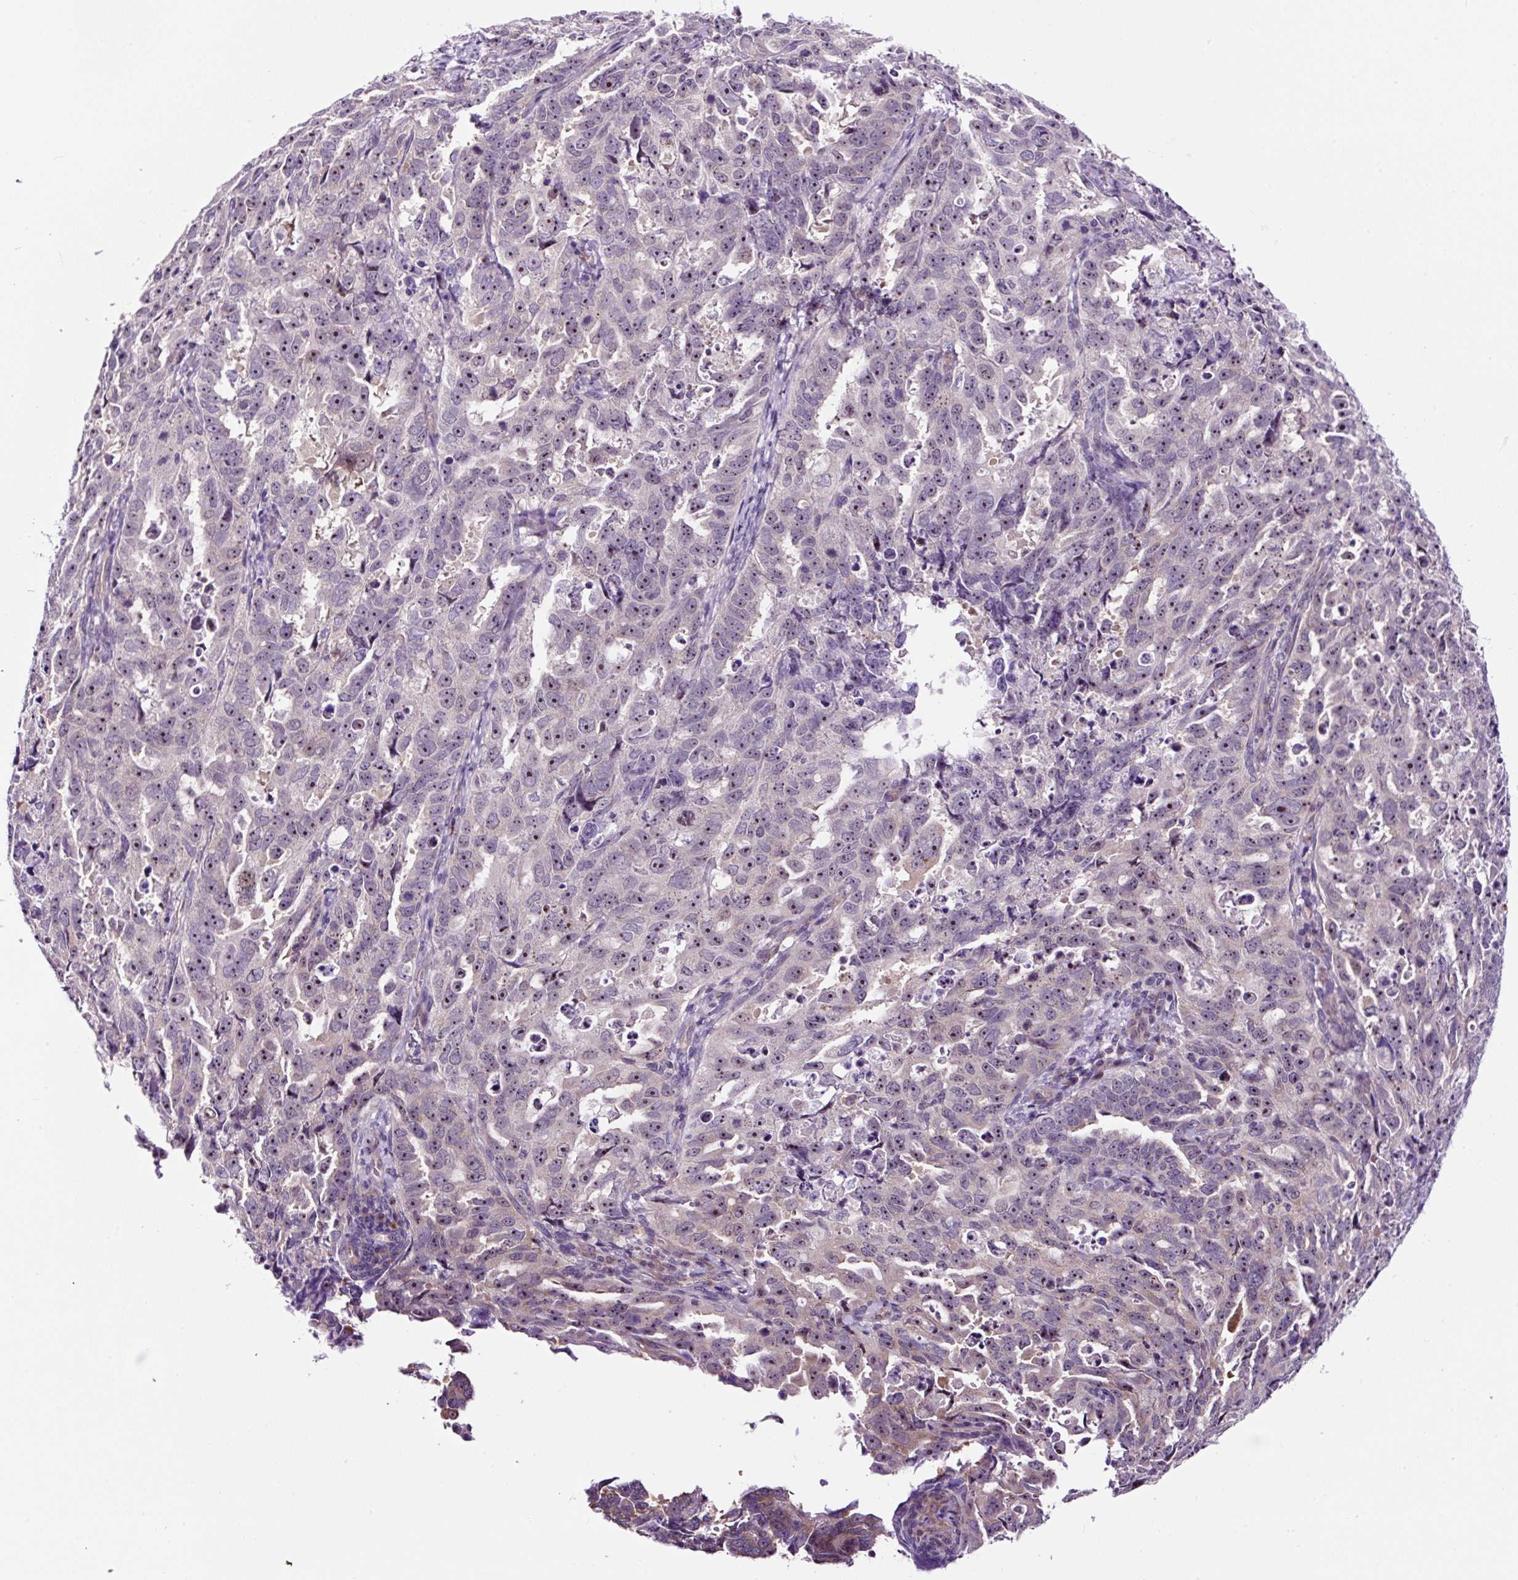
{"staining": {"intensity": "negative", "quantity": "none", "location": "none"}, "tissue": "endometrial cancer", "cell_type": "Tumor cells", "image_type": "cancer", "snomed": [{"axis": "morphology", "description": "Adenocarcinoma, NOS"}, {"axis": "topography", "description": "Endometrium"}], "caption": "Tumor cells show no significant protein expression in endometrial adenocarcinoma.", "gene": "NOM1", "patient": {"sex": "female", "age": 65}}